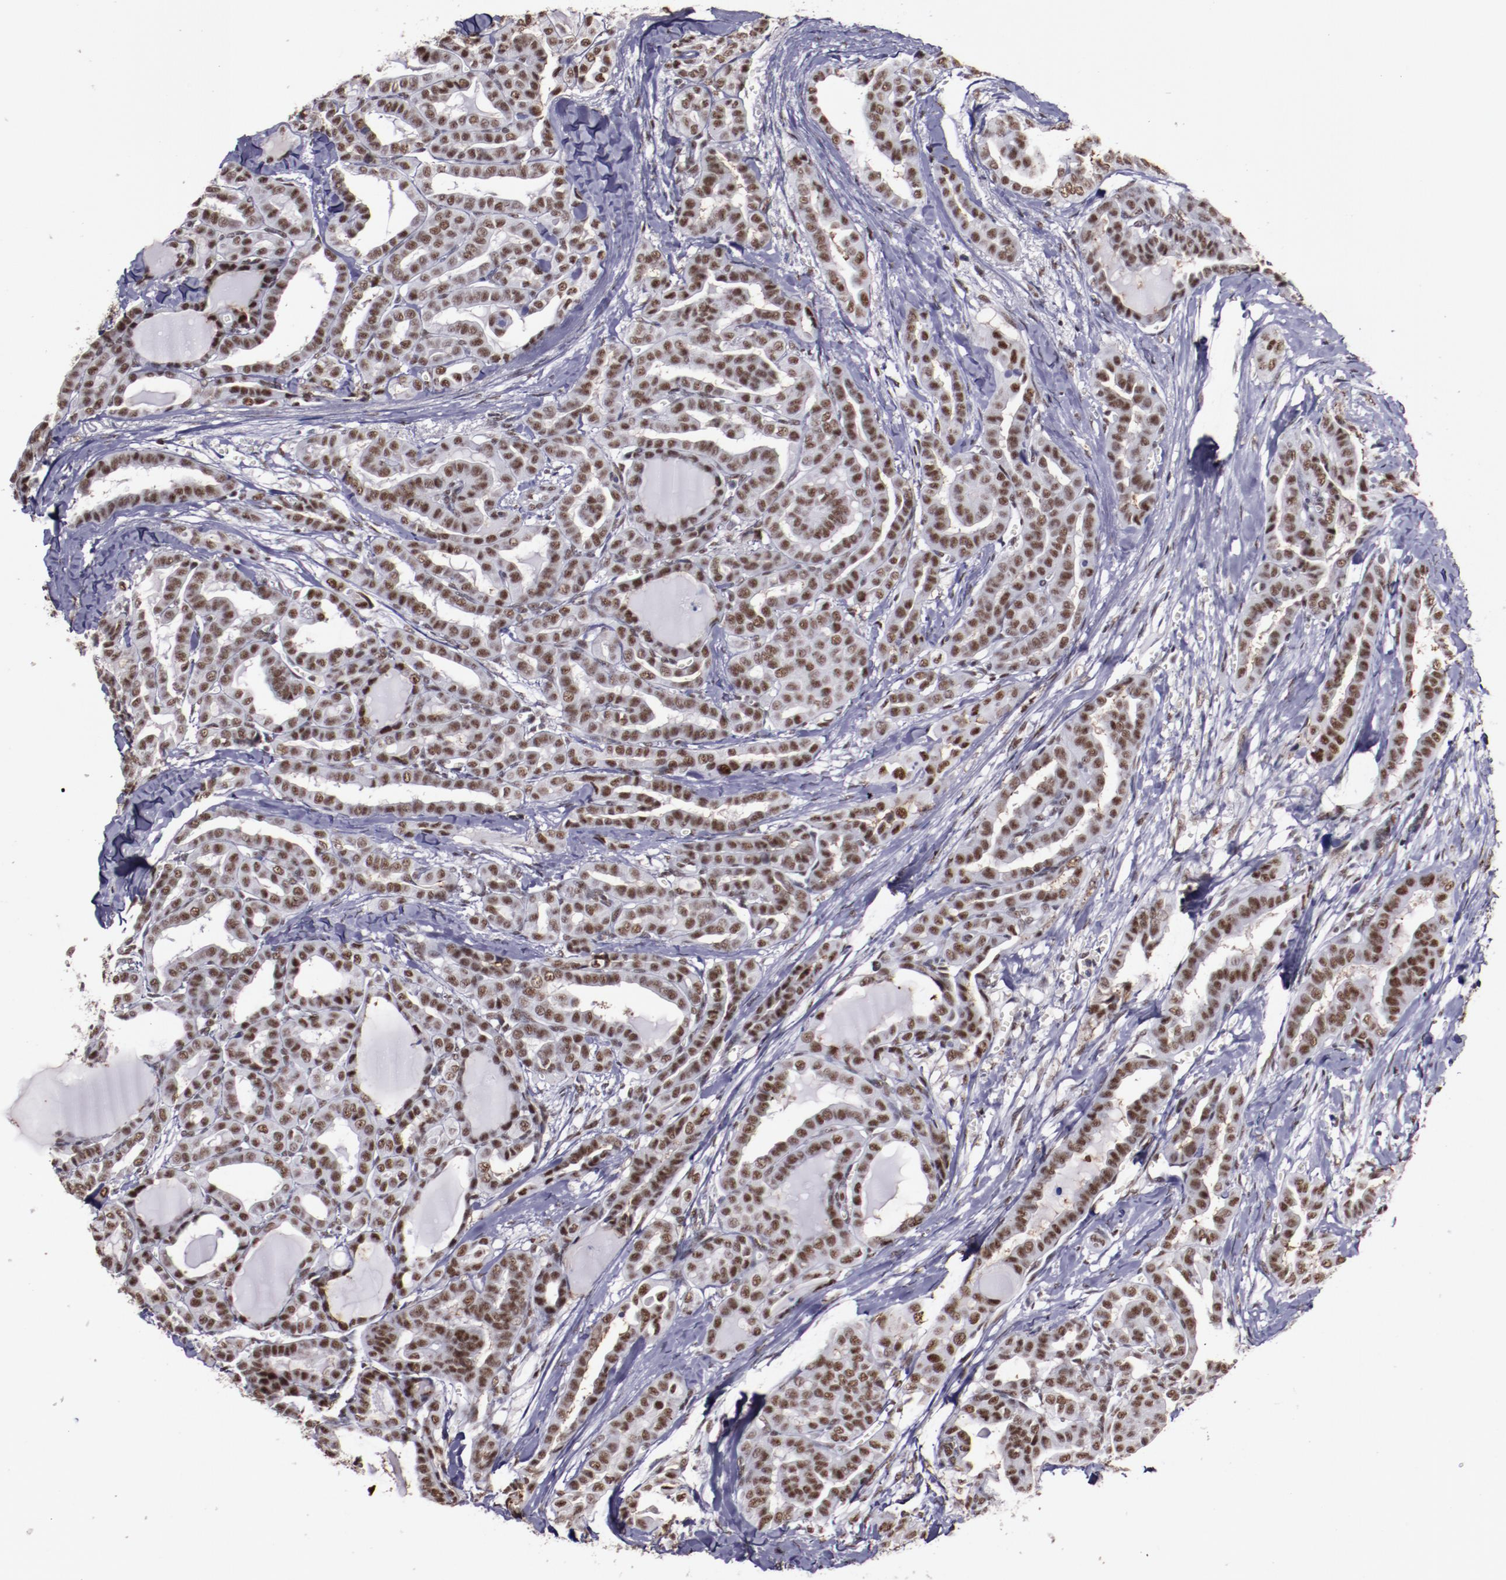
{"staining": {"intensity": "moderate", "quantity": ">75%", "location": "nuclear"}, "tissue": "thyroid cancer", "cell_type": "Tumor cells", "image_type": "cancer", "snomed": [{"axis": "morphology", "description": "Carcinoma, NOS"}, {"axis": "topography", "description": "Thyroid gland"}], "caption": "Moderate nuclear protein expression is identified in about >75% of tumor cells in thyroid cancer (carcinoma). Using DAB (3,3'-diaminobenzidine) (brown) and hematoxylin (blue) stains, captured at high magnification using brightfield microscopy.", "gene": "PPP4R3A", "patient": {"sex": "female", "age": 91}}